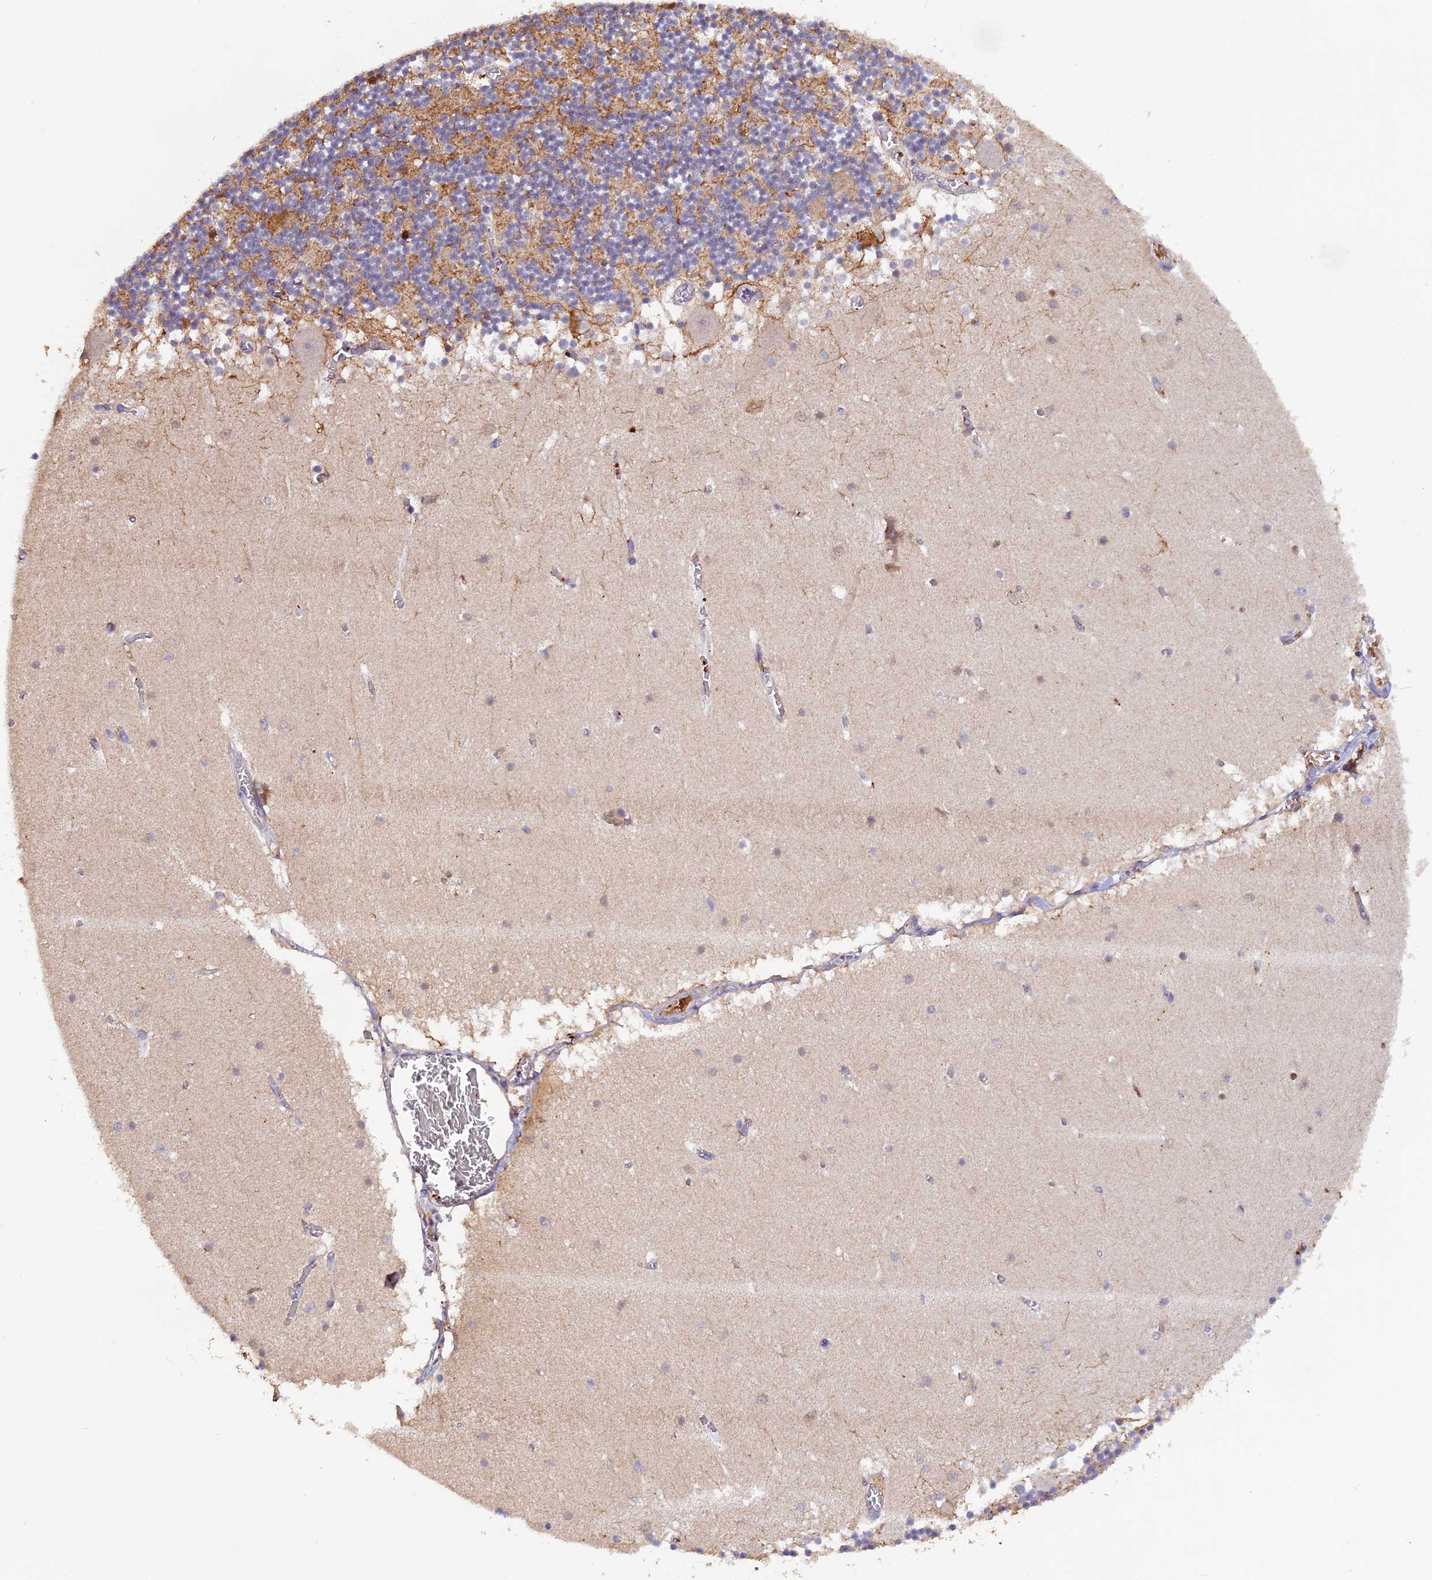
{"staining": {"intensity": "moderate", "quantity": "25%-75%", "location": "cytoplasmic/membranous"}, "tissue": "cerebellum", "cell_type": "Cells in granular layer", "image_type": "normal", "snomed": [{"axis": "morphology", "description": "Normal tissue, NOS"}, {"axis": "topography", "description": "Cerebellum"}], "caption": "The image displays staining of unremarkable cerebellum, revealing moderate cytoplasmic/membranous protein positivity (brown color) within cells in granular layer. The protein is shown in brown color, while the nuclei are stained blue.", "gene": "PZP", "patient": {"sex": "female", "age": 28}}